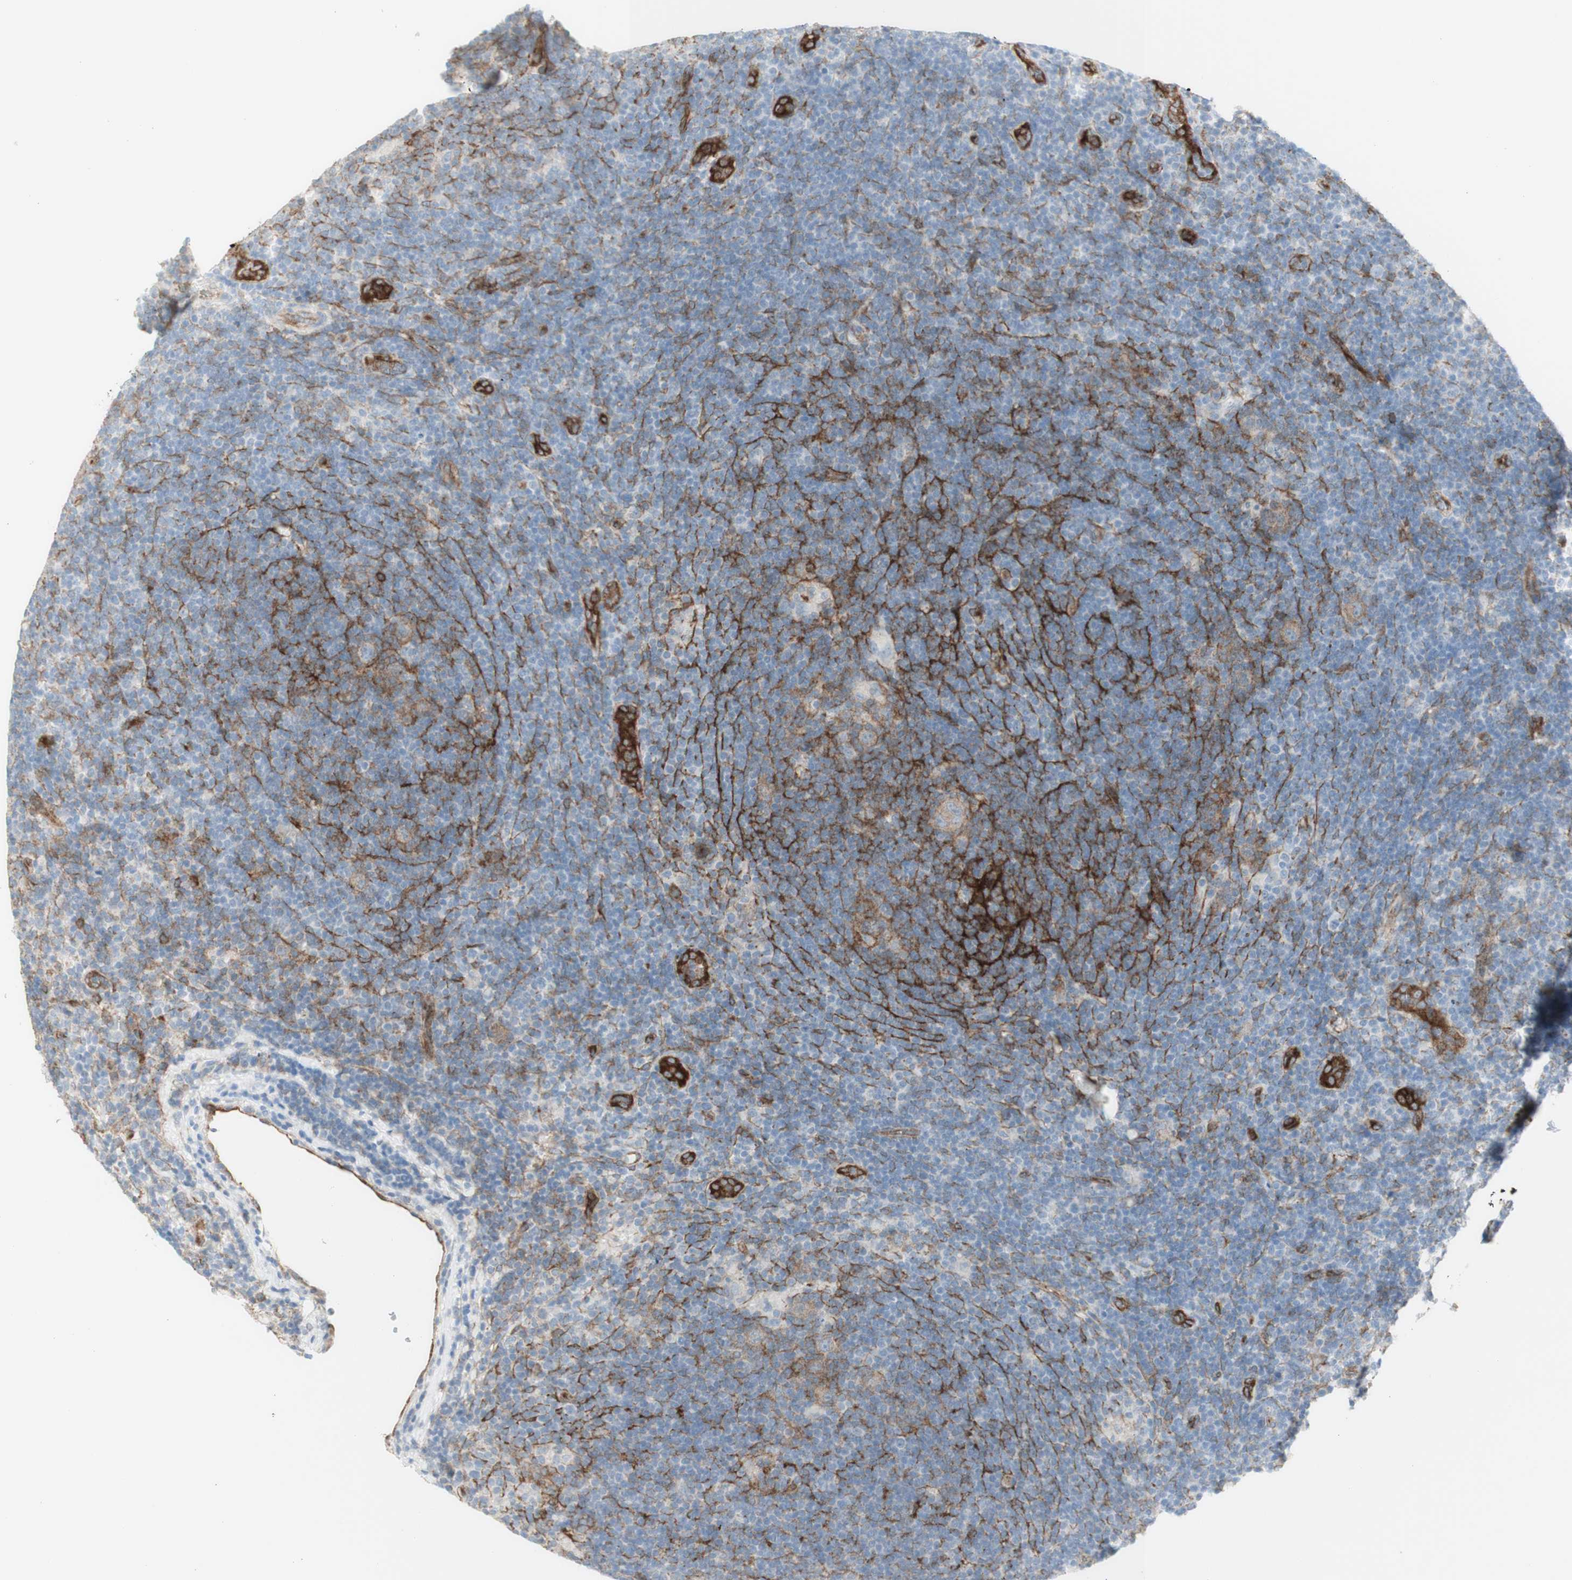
{"staining": {"intensity": "moderate", "quantity": "<25%", "location": "cytoplasmic/membranous"}, "tissue": "lymphoma", "cell_type": "Tumor cells", "image_type": "cancer", "snomed": [{"axis": "morphology", "description": "Hodgkin's disease, NOS"}, {"axis": "topography", "description": "Lymph node"}], "caption": "Moderate cytoplasmic/membranous positivity for a protein is present in approximately <25% of tumor cells of lymphoma using IHC.", "gene": "MYO6", "patient": {"sex": "female", "age": 57}}